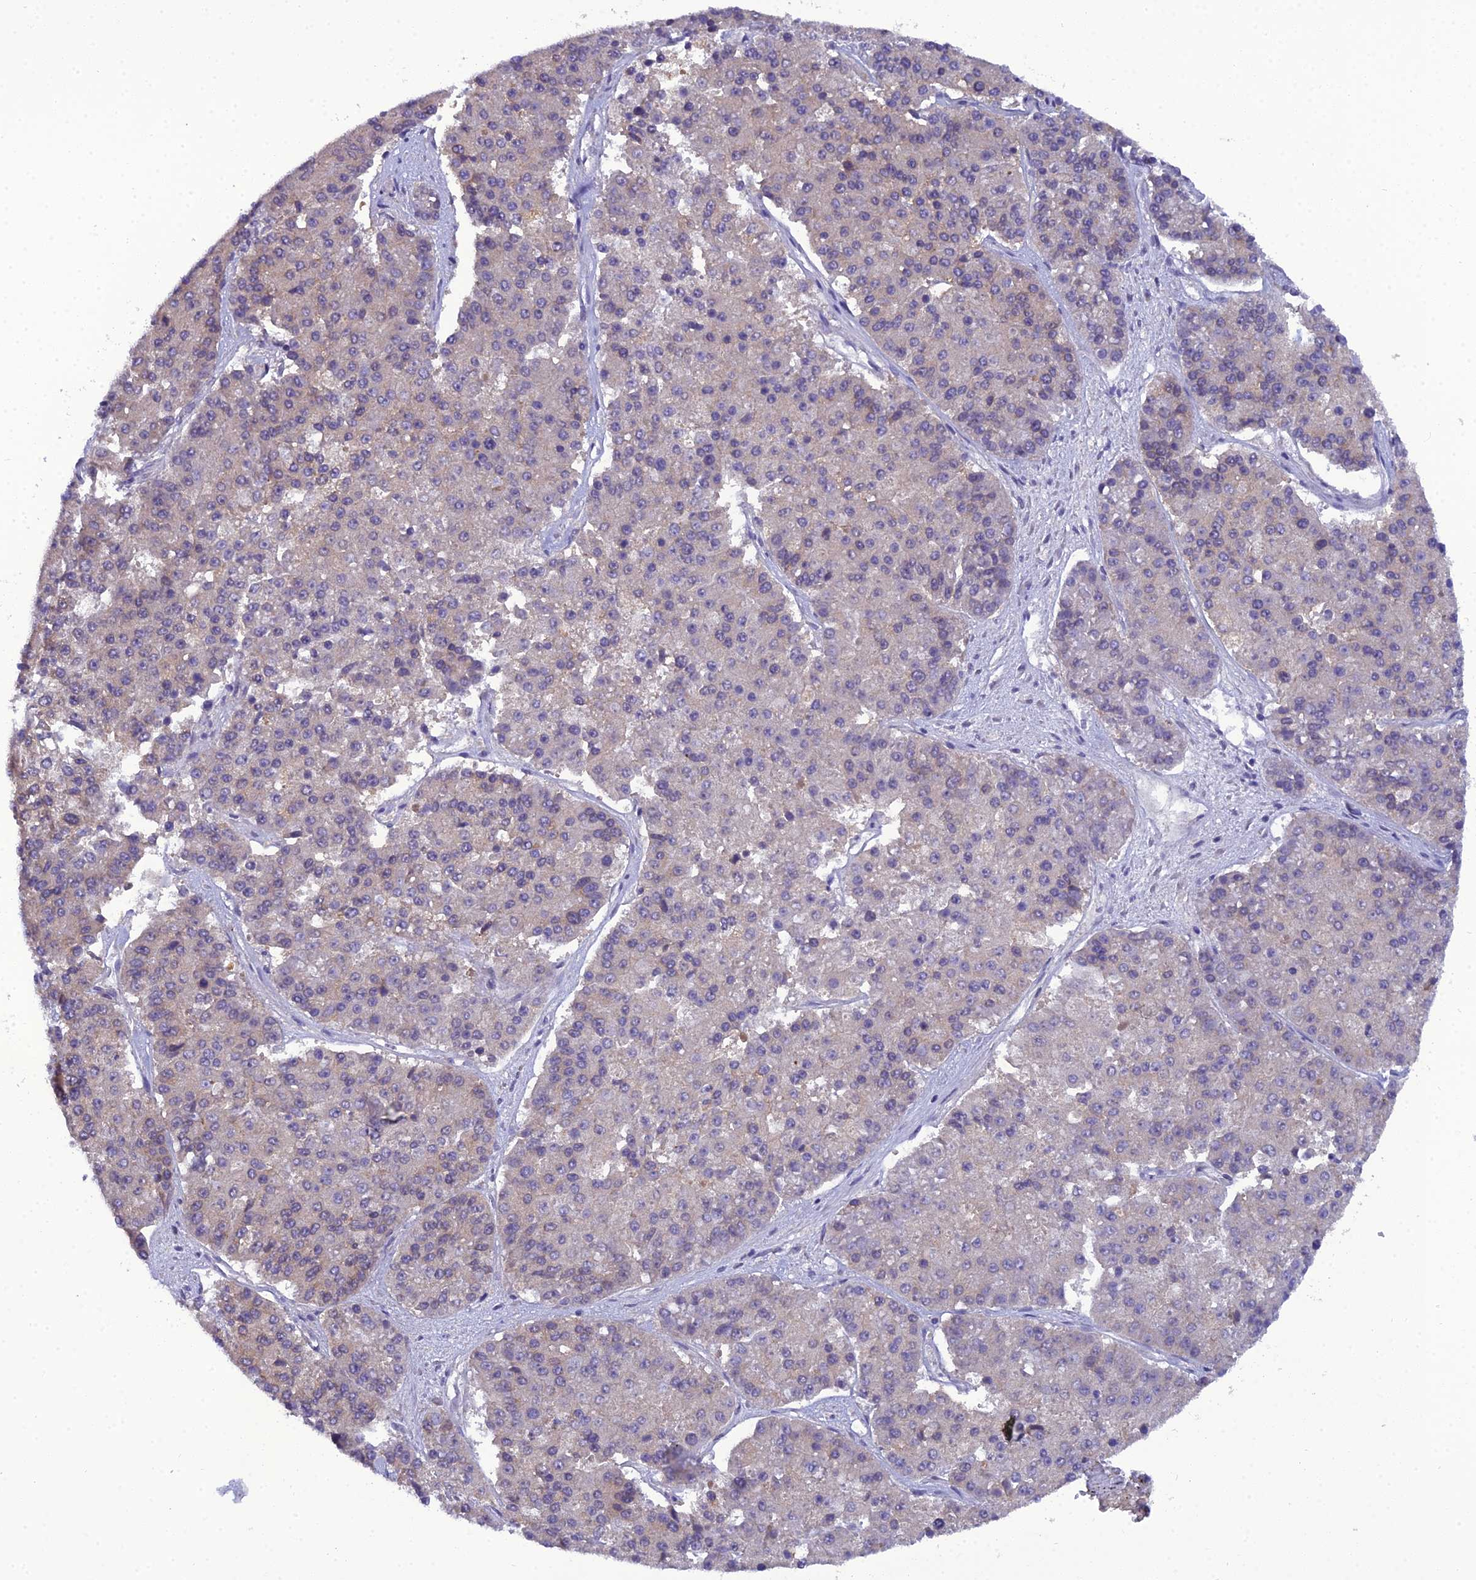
{"staining": {"intensity": "weak", "quantity": "<25%", "location": "cytoplasmic/membranous"}, "tissue": "pancreatic cancer", "cell_type": "Tumor cells", "image_type": "cancer", "snomed": [{"axis": "morphology", "description": "Adenocarcinoma, NOS"}, {"axis": "topography", "description": "Pancreas"}], "caption": "Immunohistochemistry photomicrograph of pancreatic cancer (adenocarcinoma) stained for a protein (brown), which exhibits no positivity in tumor cells.", "gene": "GOLPH3", "patient": {"sex": "male", "age": 50}}